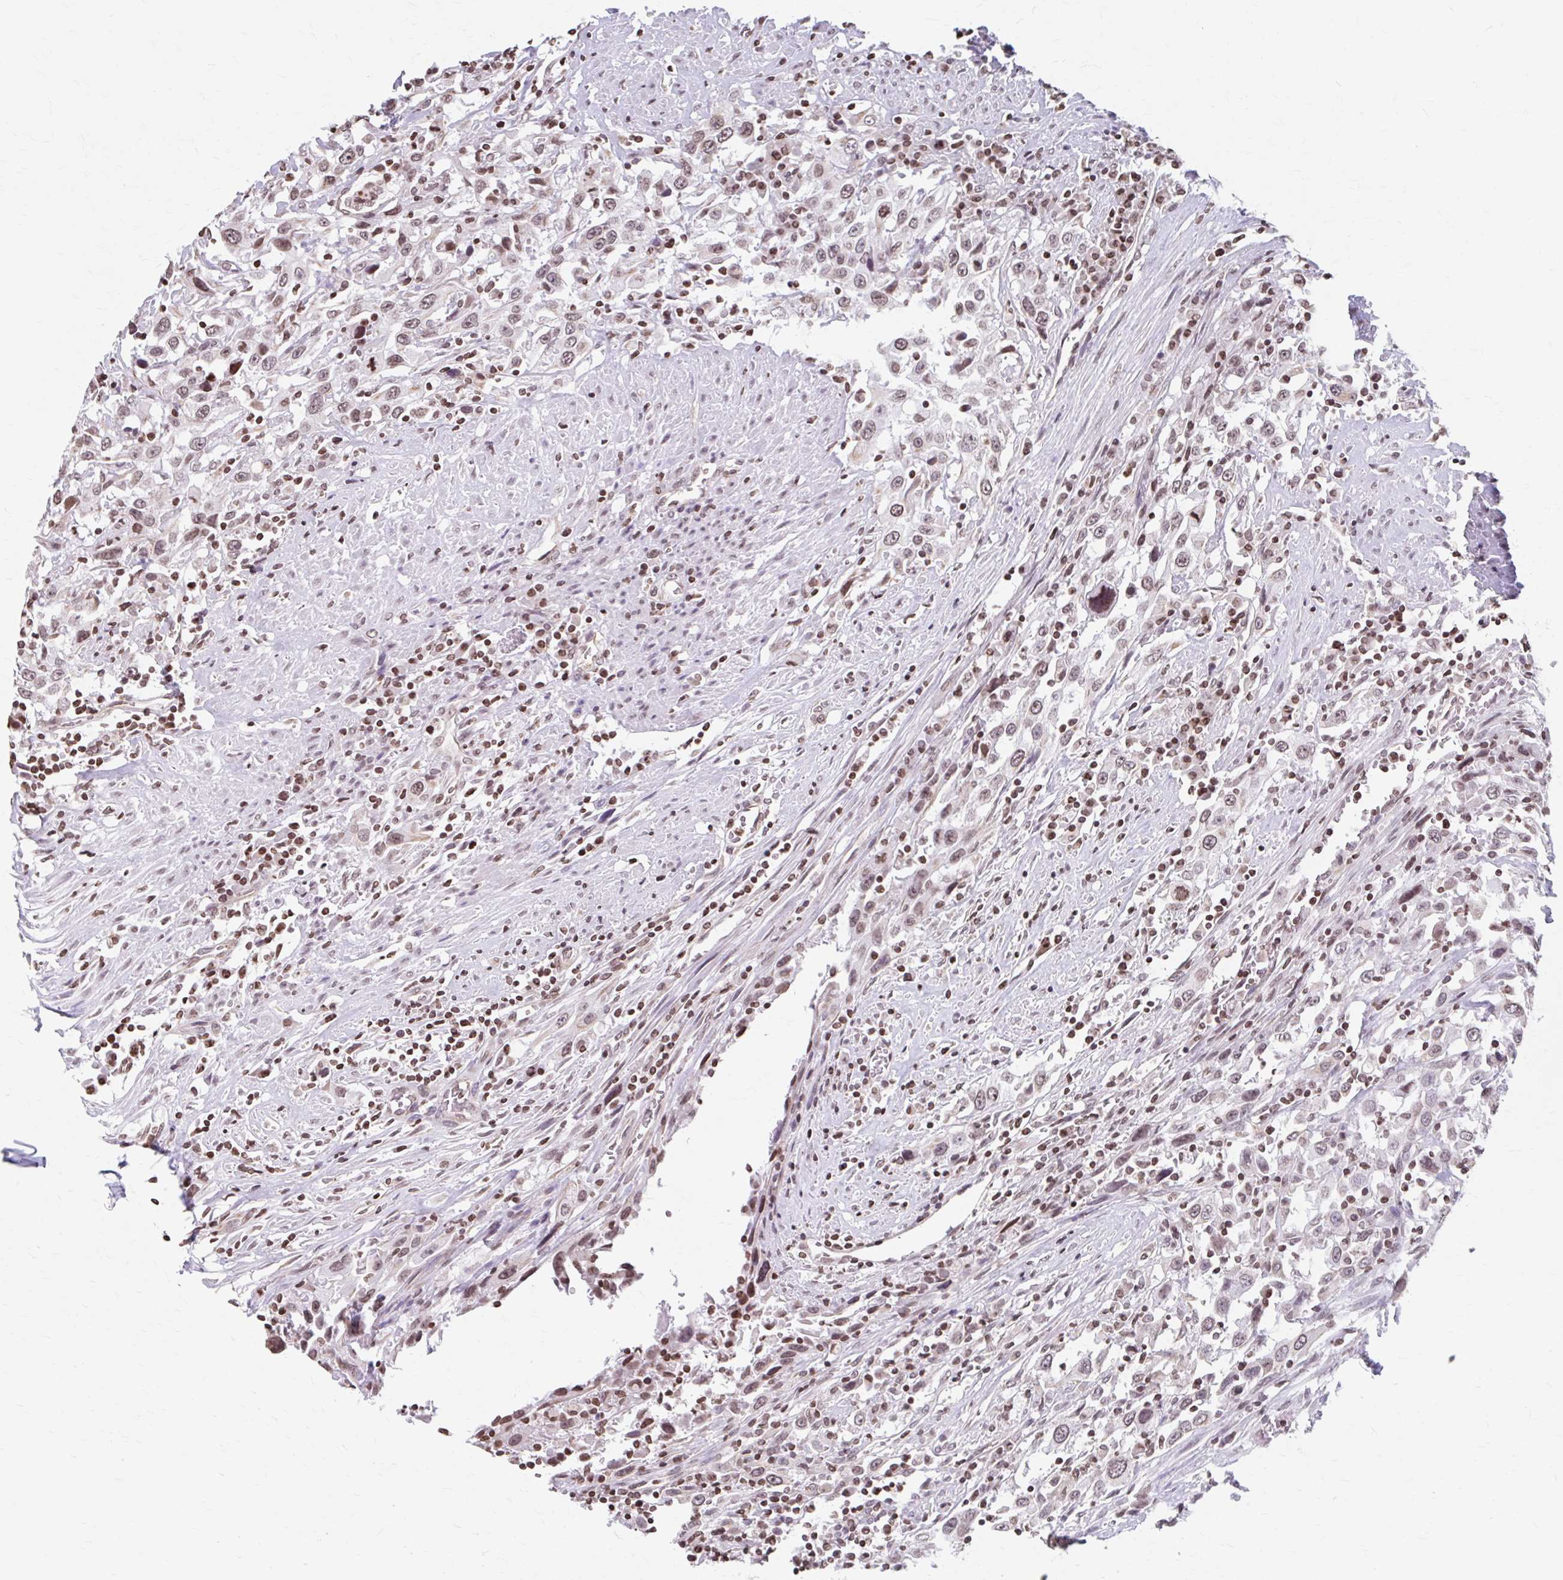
{"staining": {"intensity": "moderate", "quantity": "25%-75%", "location": "nuclear"}, "tissue": "urothelial cancer", "cell_type": "Tumor cells", "image_type": "cancer", "snomed": [{"axis": "morphology", "description": "Urothelial carcinoma, High grade"}, {"axis": "topography", "description": "Urinary bladder"}], "caption": "This histopathology image exhibits immunohistochemistry staining of urothelial cancer, with medium moderate nuclear positivity in approximately 25%-75% of tumor cells.", "gene": "ORC3", "patient": {"sex": "male", "age": 61}}